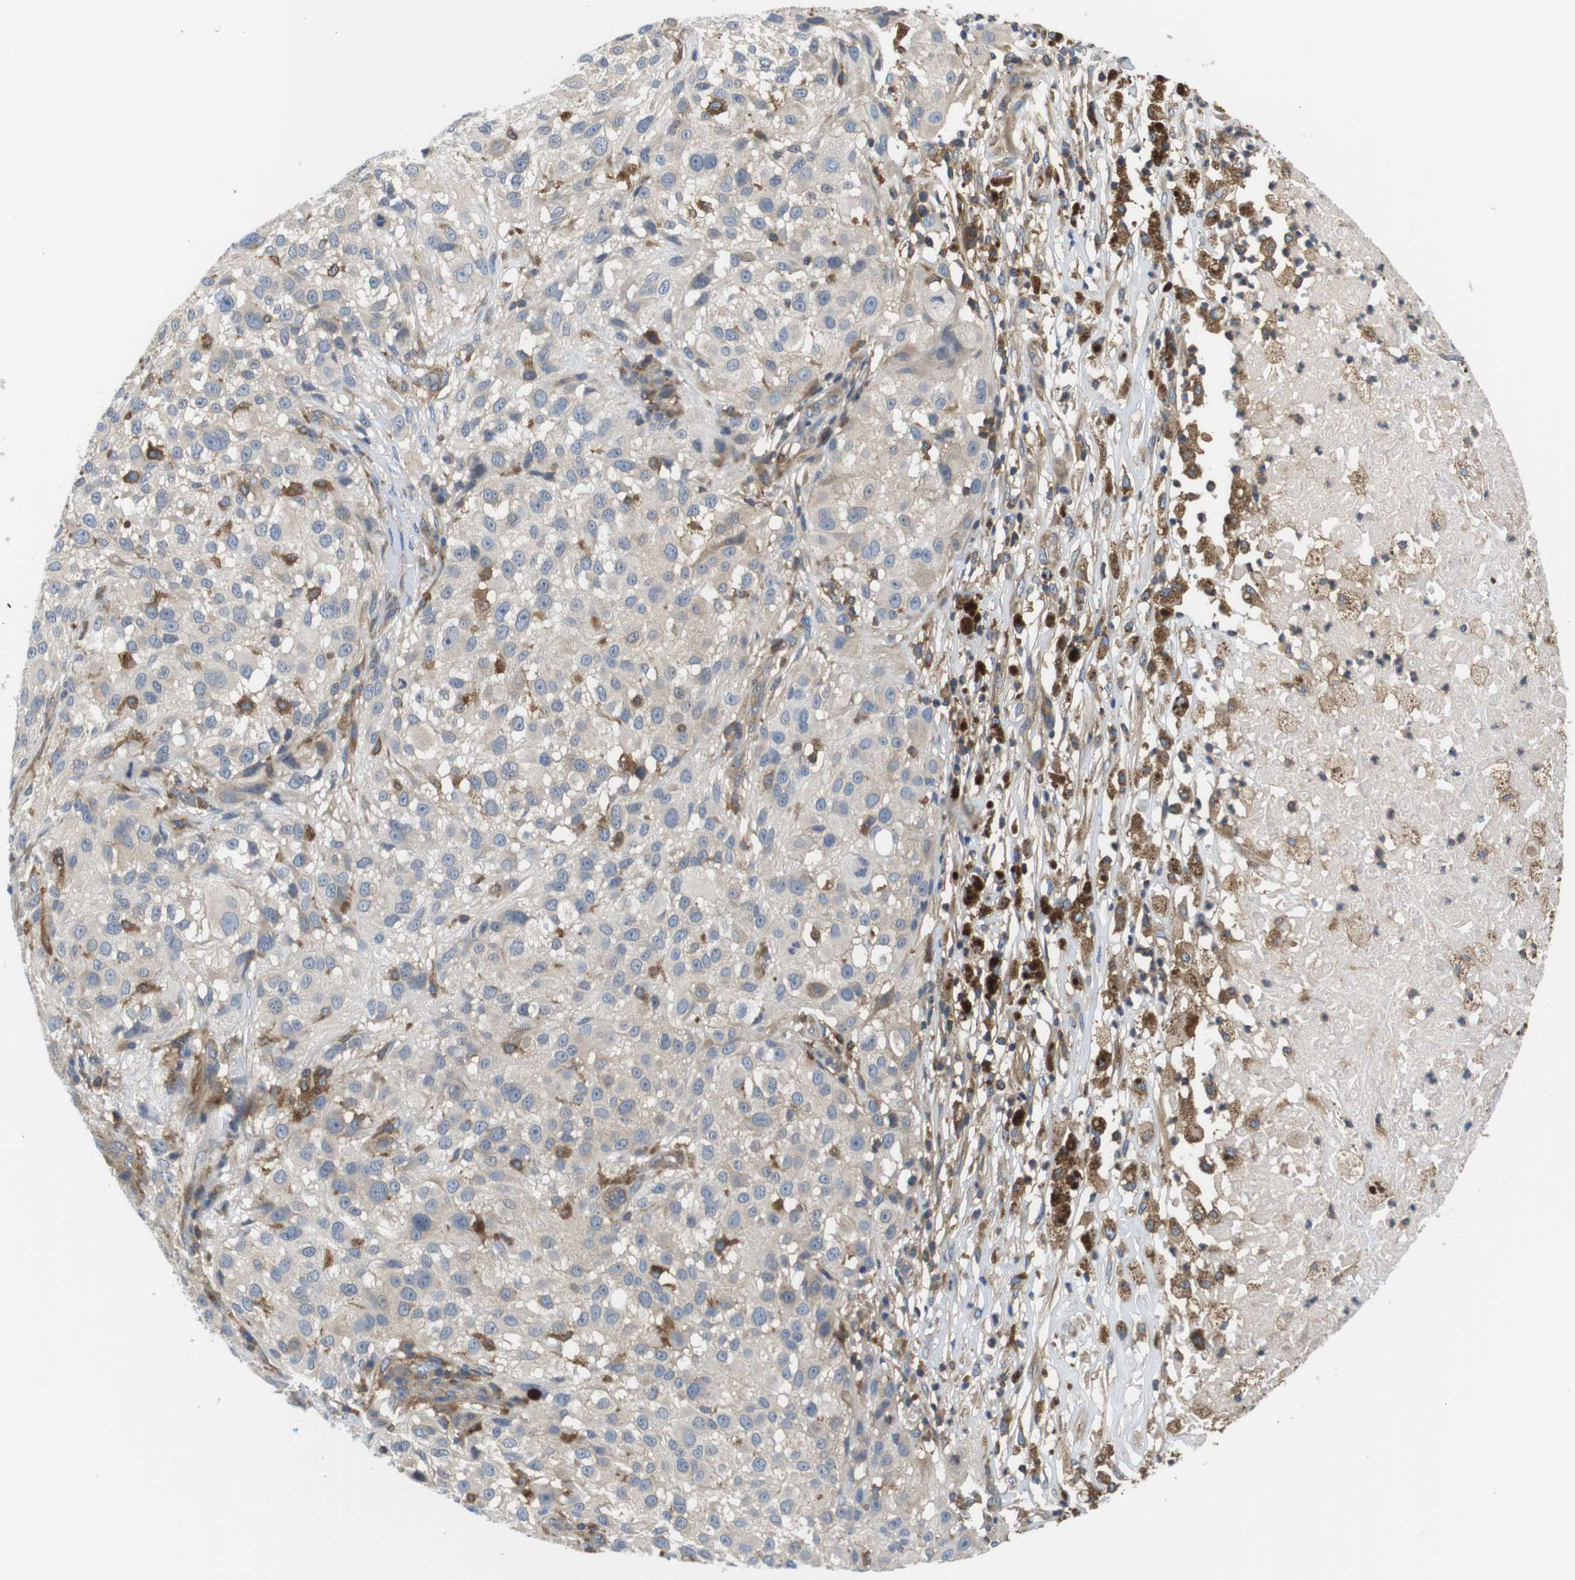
{"staining": {"intensity": "negative", "quantity": "none", "location": "none"}, "tissue": "melanoma", "cell_type": "Tumor cells", "image_type": "cancer", "snomed": [{"axis": "morphology", "description": "Necrosis, NOS"}, {"axis": "morphology", "description": "Malignant melanoma, NOS"}, {"axis": "topography", "description": "Skin"}], "caption": "A high-resolution histopathology image shows immunohistochemistry staining of malignant melanoma, which exhibits no significant staining in tumor cells.", "gene": "HERPUD2", "patient": {"sex": "female", "age": 87}}